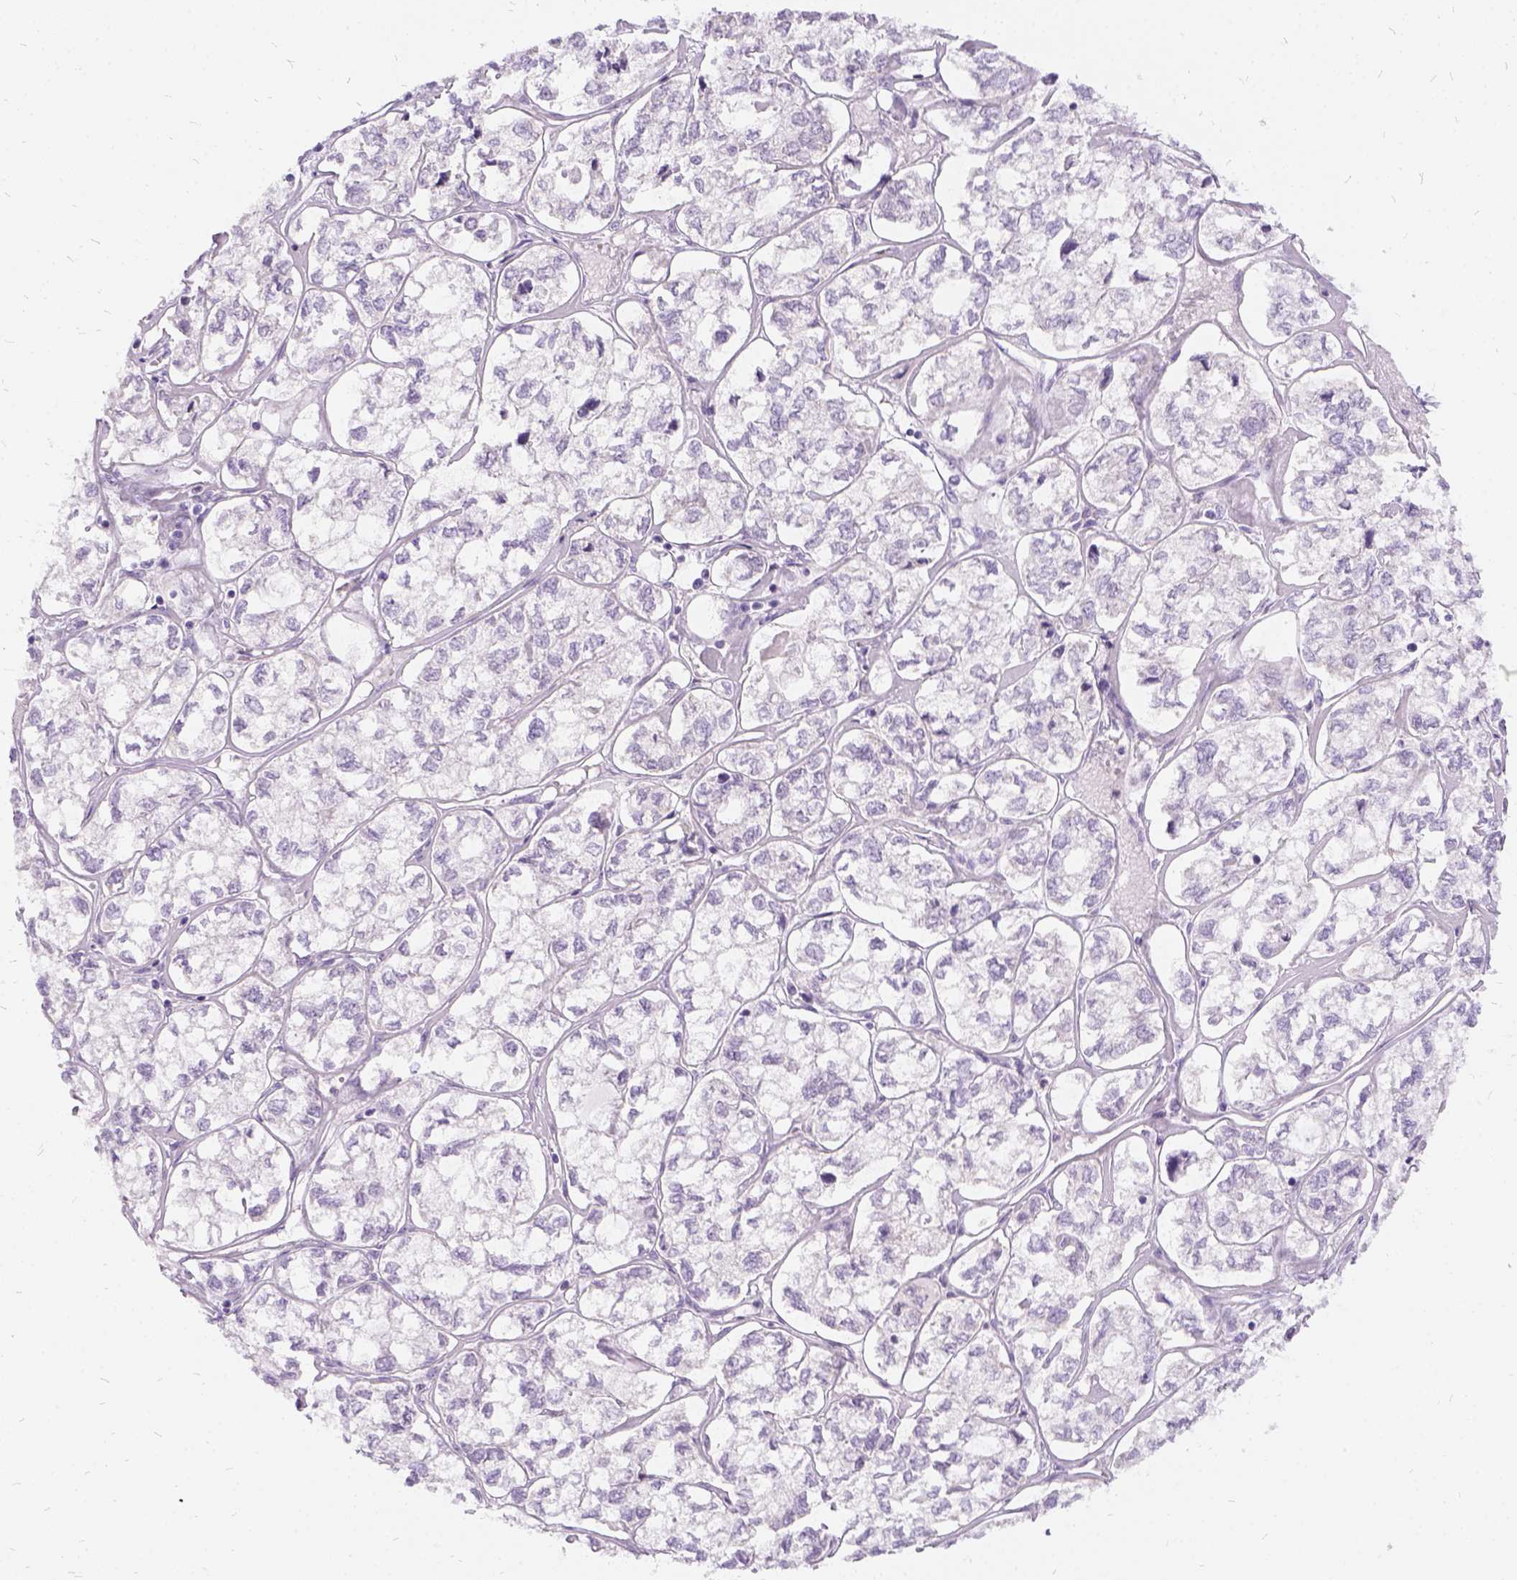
{"staining": {"intensity": "negative", "quantity": "none", "location": "none"}, "tissue": "ovarian cancer", "cell_type": "Tumor cells", "image_type": "cancer", "snomed": [{"axis": "morphology", "description": "Carcinoma, endometroid"}, {"axis": "topography", "description": "Ovary"}], "caption": "The photomicrograph shows no staining of tumor cells in ovarian cancer.", "gene": "FDX1", "patient": {"sex": "female", "age": 64}}